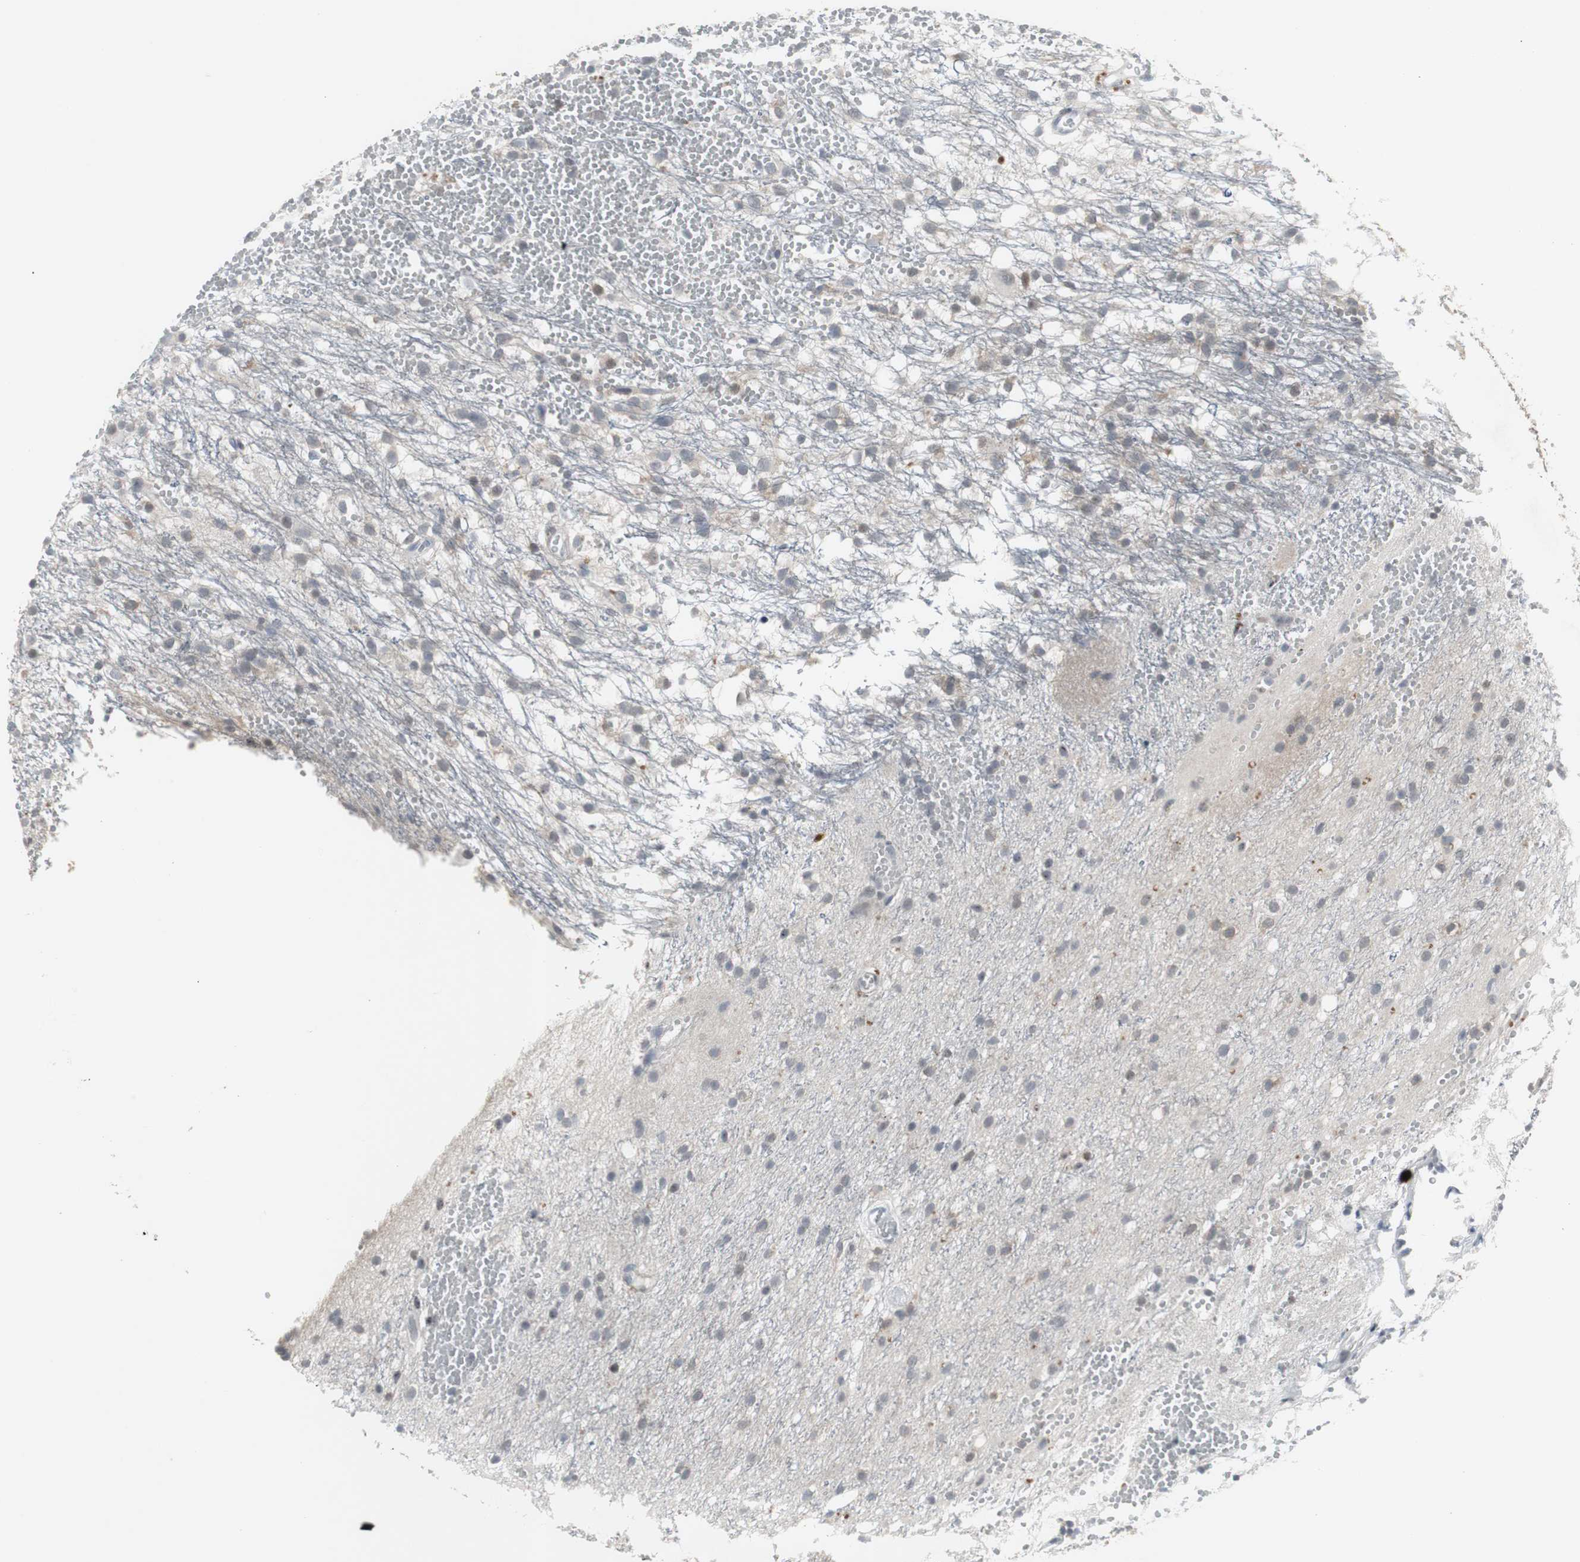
{"staining": {"intensity": "negative", "quantity": "none", "location": "none"}, "tissue": "glioma", "cell_type": "Tumor cells", "image_type": "cancer", "snomed": [{"axis": "morphology", "description": "Glioma, malignant, High grade"}, {"axis": "topography", "description": "Brain"}], "caption": "This is an immunohistochemistry photomicrograph of high-grade glioma (malignant). There is no positivity in tumor cells.", "gene": "GRK2", "patient": {"sex": "female", "age": 59}}